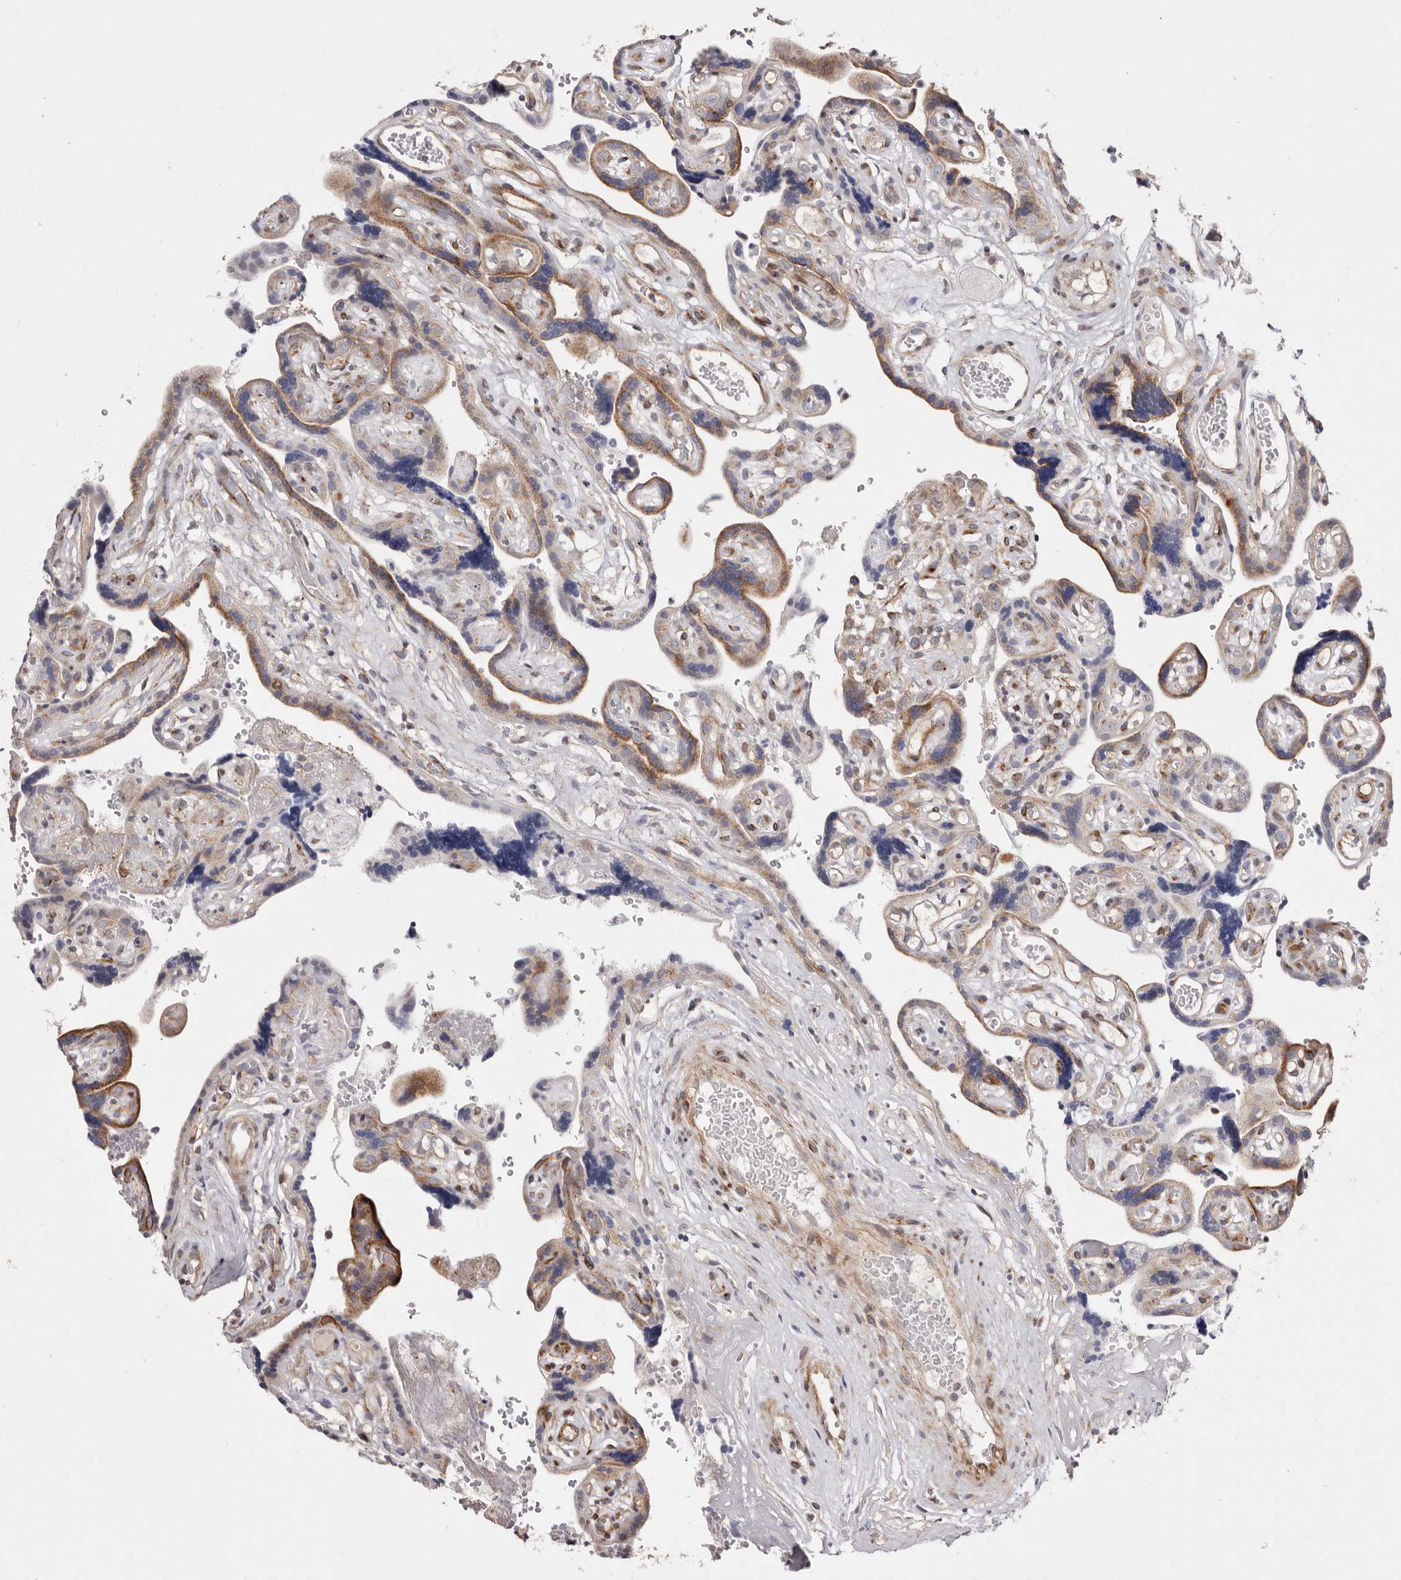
{"staining": {"intensity": "moderate", "quantity": "25%-75%", "location": "cytoplasmic/membranous"}, "tissue": "placenta", "cell_type": "Decidual cells", "image_type": "normal", "snomed": [{"axis": "morphology", "description": "Normal tissue, NOS"}, {"axis": "topography", "description": "Placenta"}], "caption": "IHC micrograph of benign placenta: placenta stained using immunohistochemistry displays medium levels of moderate protein expression localized specifically in the cytoplasmic/membranous of decidual cells, appearing as a cytoplasmic/membranous brown color.", "gene": "TIMM17B", "patient": {"sex": "female", "age": 30}}